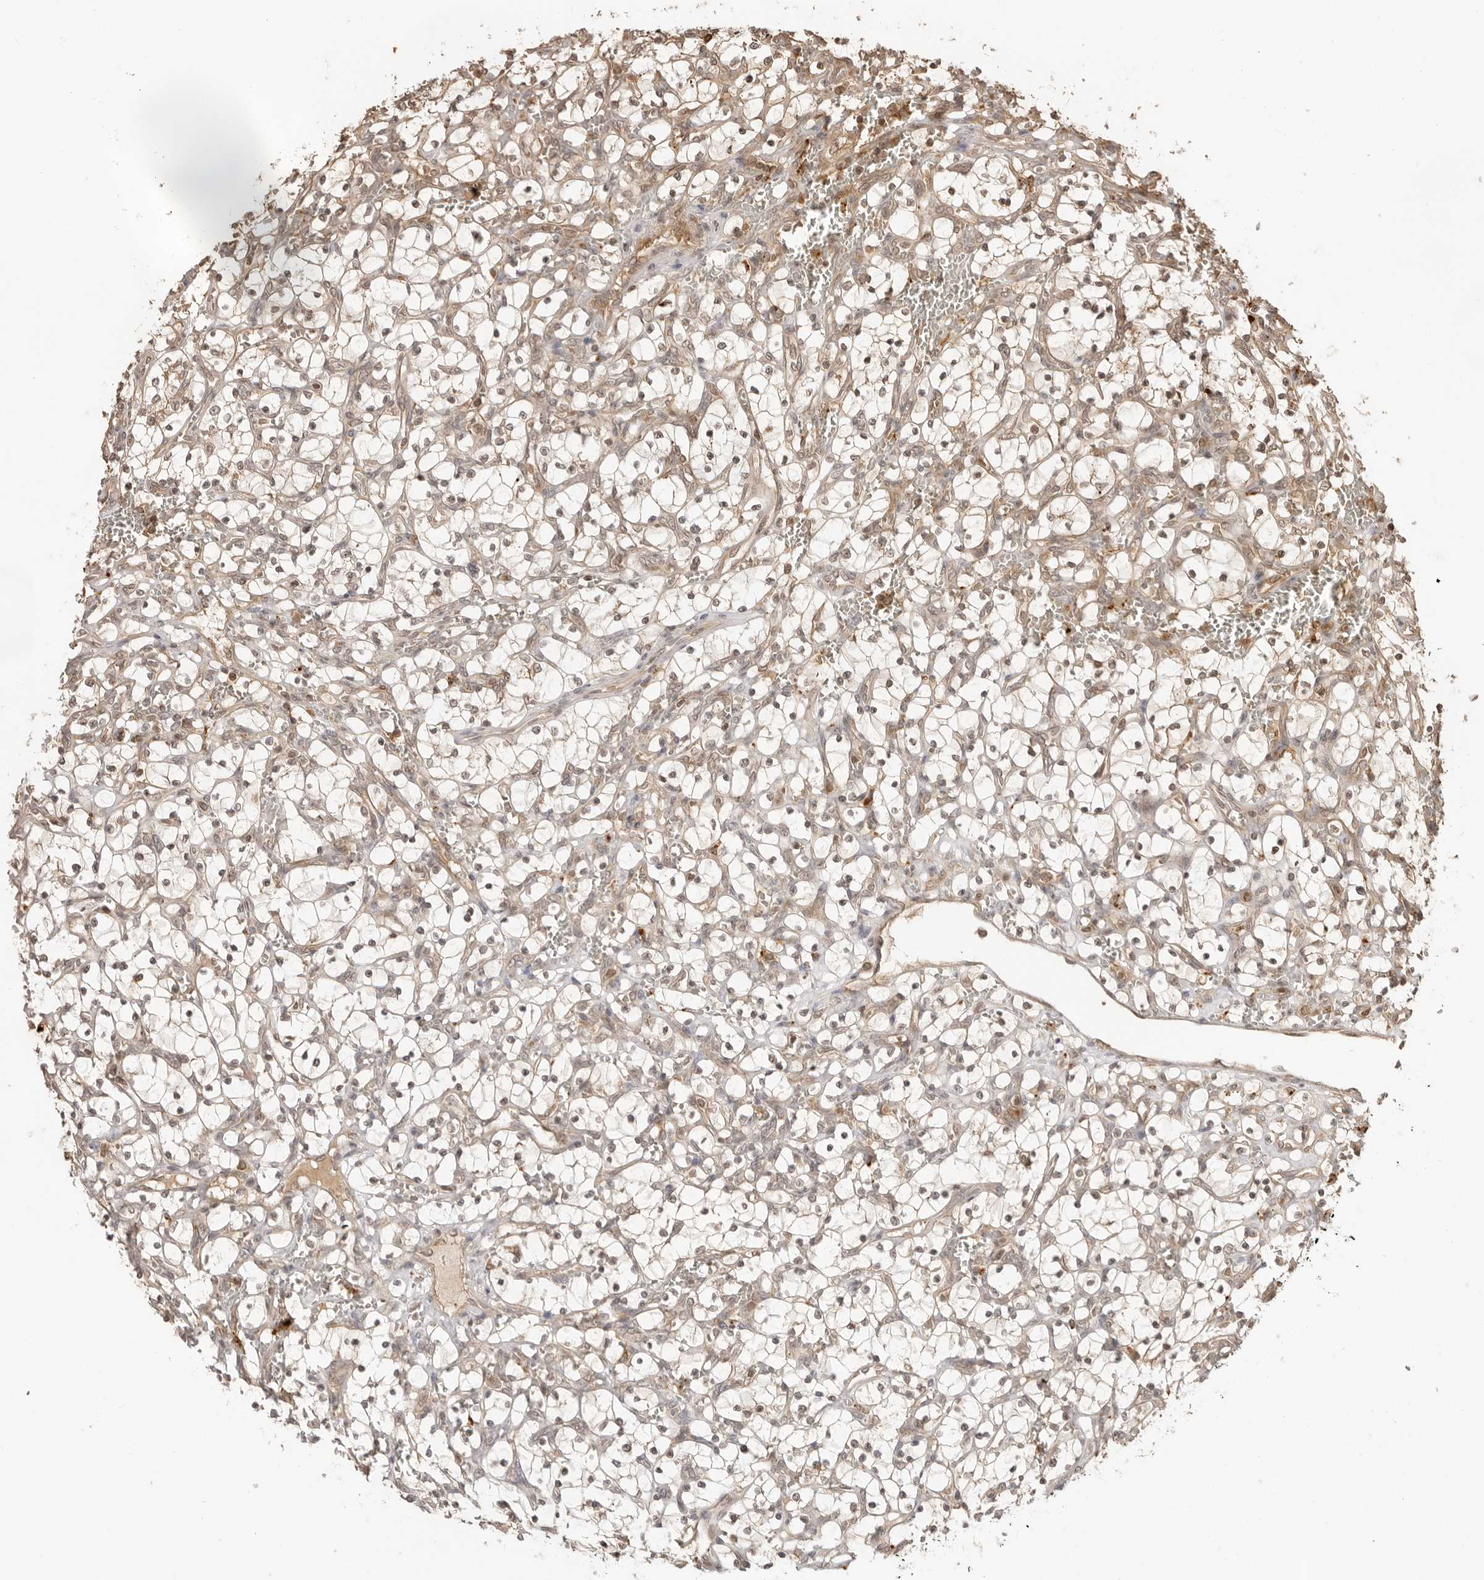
{"staining": {"intensity": "weak", "quantity": ">75%", "location": "cytoplasmic/membranous,nuclear"}, "tissue": "renal cancer", "cell_type": "Tumor cells", "image_type": "cancer", "snomed": [{"axis": "morphology", "description": "Adenocarcinoma, NOS"}, {"axis": "topography", "description": "Kidney"}], "caption": "Adenocarcinoma (renal) stained with immunohistochemistry (IHC) exhibits weak cytoplasmic/membranous and nuclear staining in about >75% of tumor cells.", "gene": "IKBKE", "patient": {"sex": "female", "age": 69}}